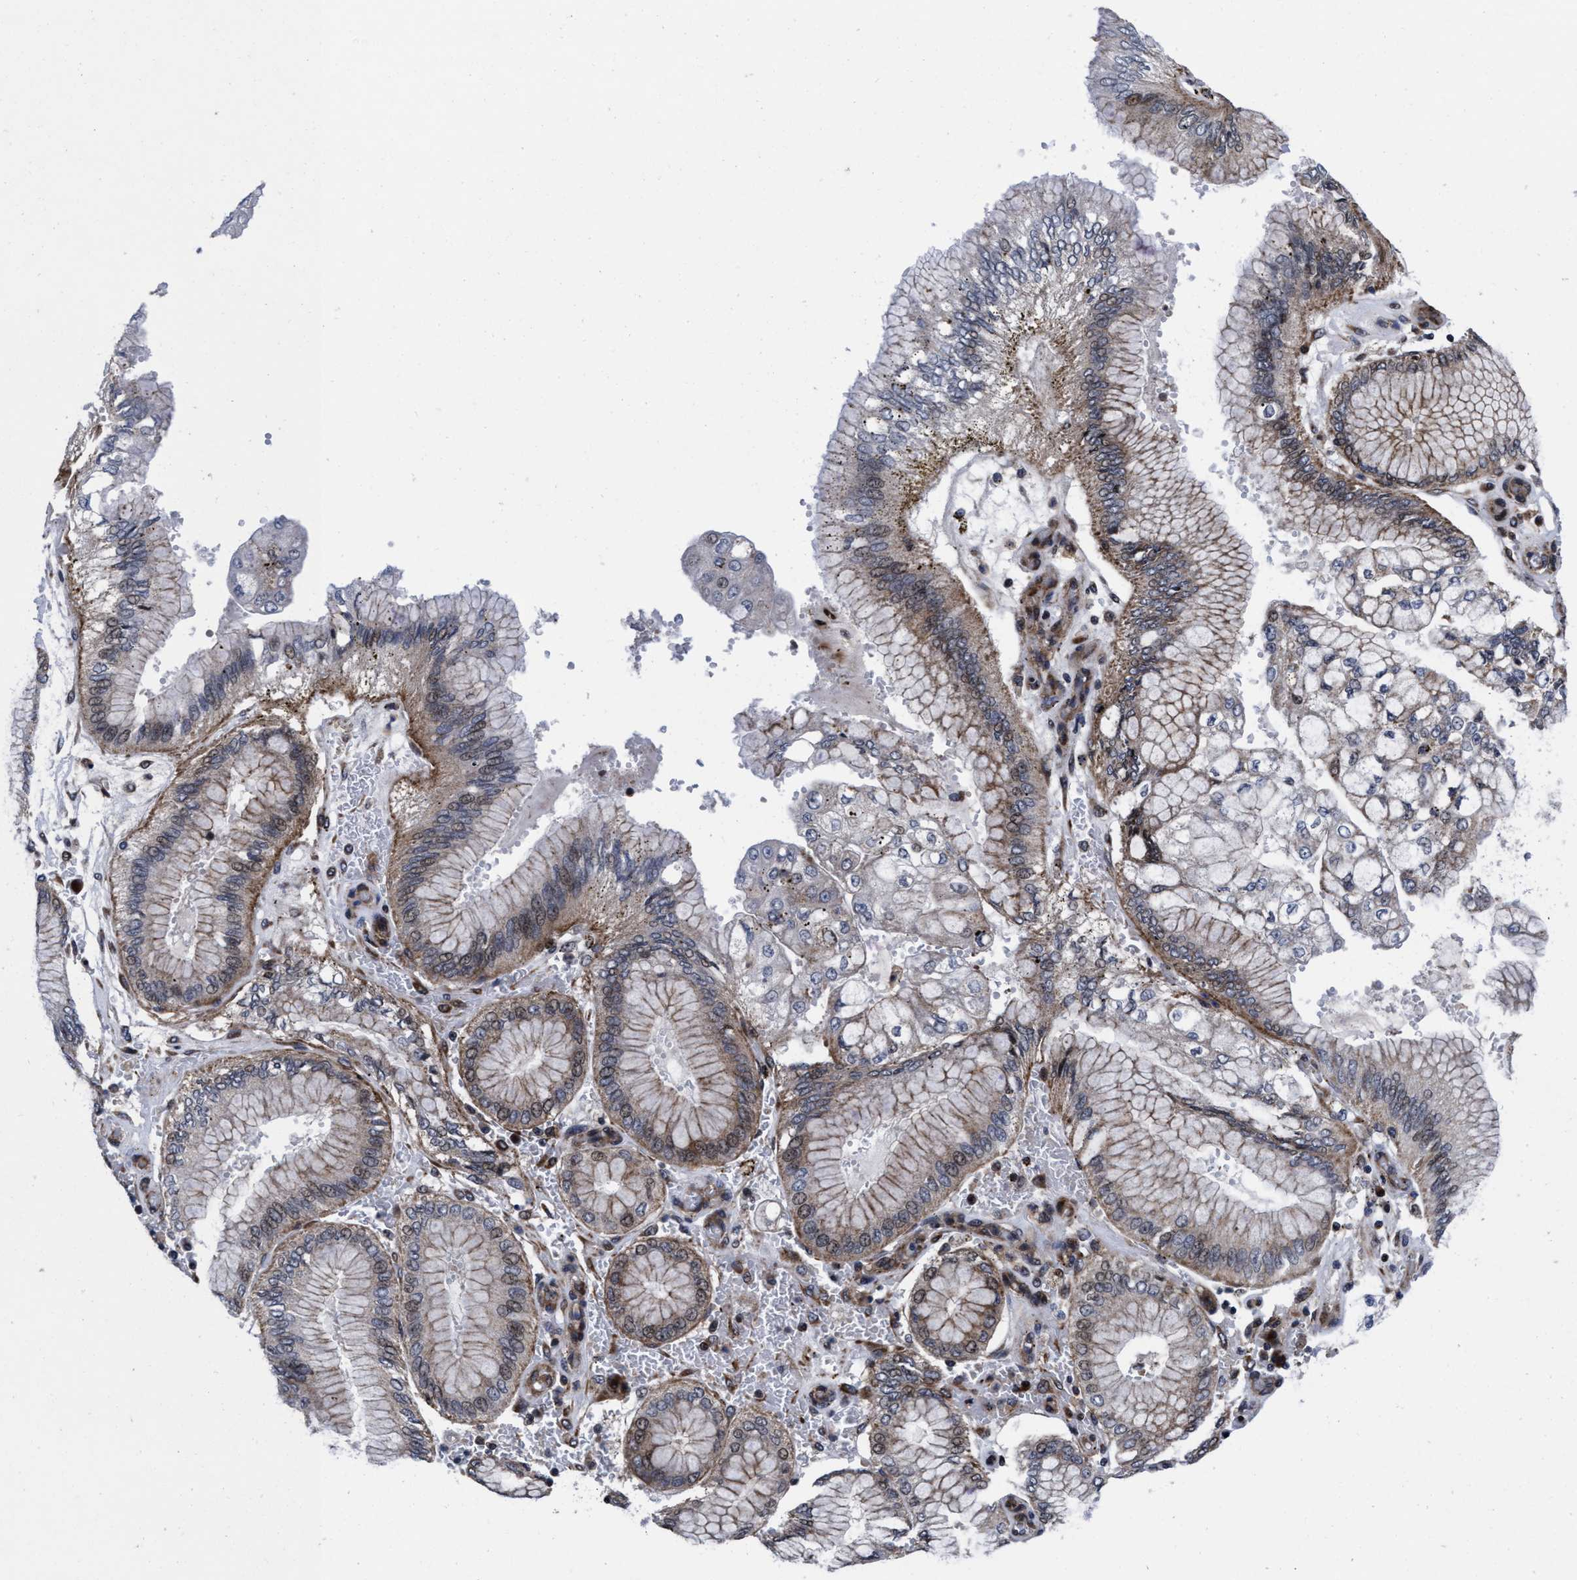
{"staining": {"intensity": "weak", "quantity": ">75%", "location": "cytoplasmic/membranous"}, "tissue": "stomach cancer", "cell_type": "Tumor cells", "image_type": "cancer", "snomed": [{"axis": "morphology", "description": "Adenocarcinoma, NOS"}, {"axis": "topography", "description": "Stomach"}], "caption": "Immunohistochemical staining of human stomach cancer (adenocarcinoma) displays weak cytoplasmic/membranous protein positivity in approximately >75% of tumor cells. The staining was performed using DAB (3,3'-diaminobenzidine), with brown indicating positive protein expression. Nuclei are stained blue with hematoxylin.", "gene": "MRPL50", "patient": {"sex": "male", "age": 76}}